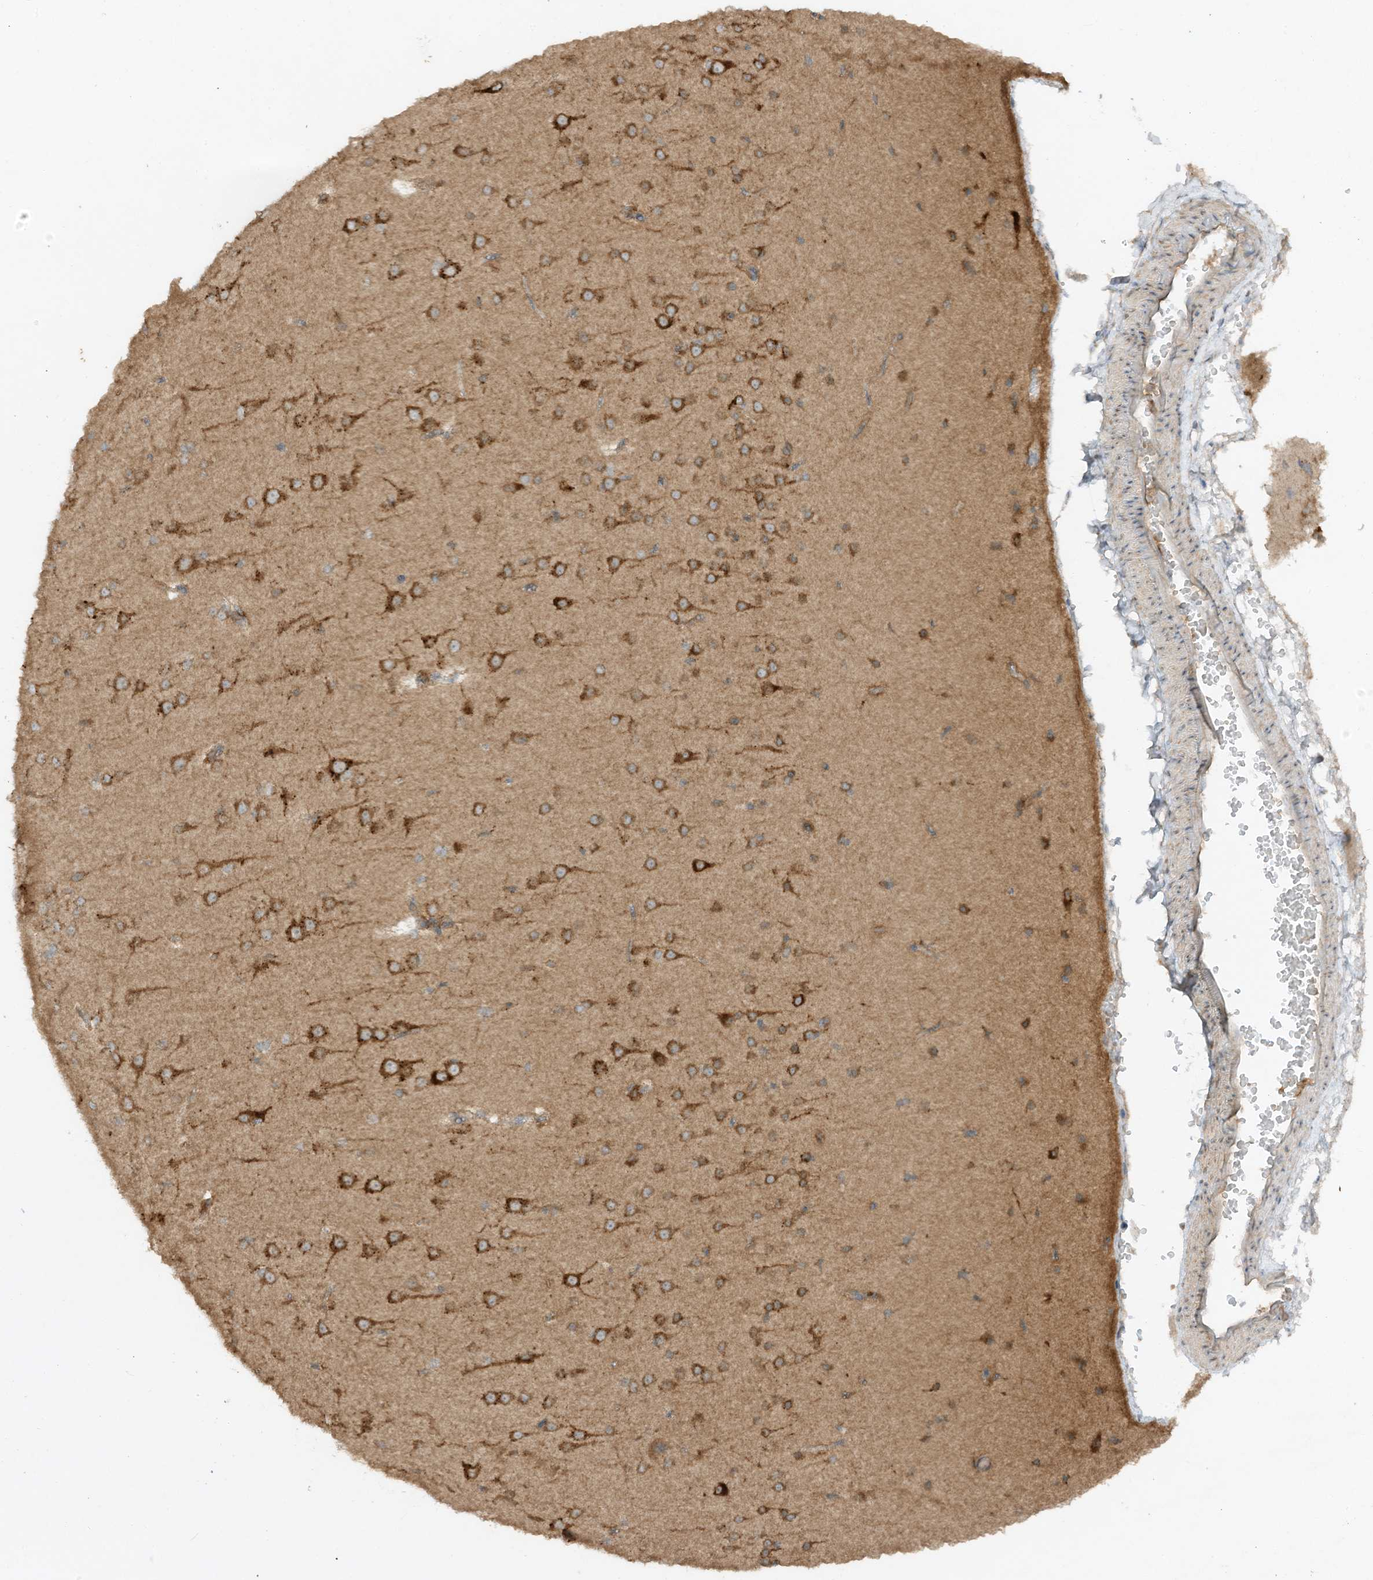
{"staining": {"intensity": "weak", "quantity": ">75%", "location": "cytoplasmic/membranous"}, "tissue": "cerebral cortex", "cell_type": "Endothelial cells", "image_type": "normal", "snomed": [{"axis": "morphology", "description": "Normal tissue, NOS"}, {"axis": "morphology", "description": "Developmental malformation"}, {"axis": "topography", "description": "Cerebral cortex"}], "caption": "High-power microscopy captured an IHC histopathology image of normal cerebral cortex, revealing weak cytoplasmic/membranous expression in about >75% of endothelial cells.", "gene": "LDAH", "patient": {"sex": "female", "age": 30}}